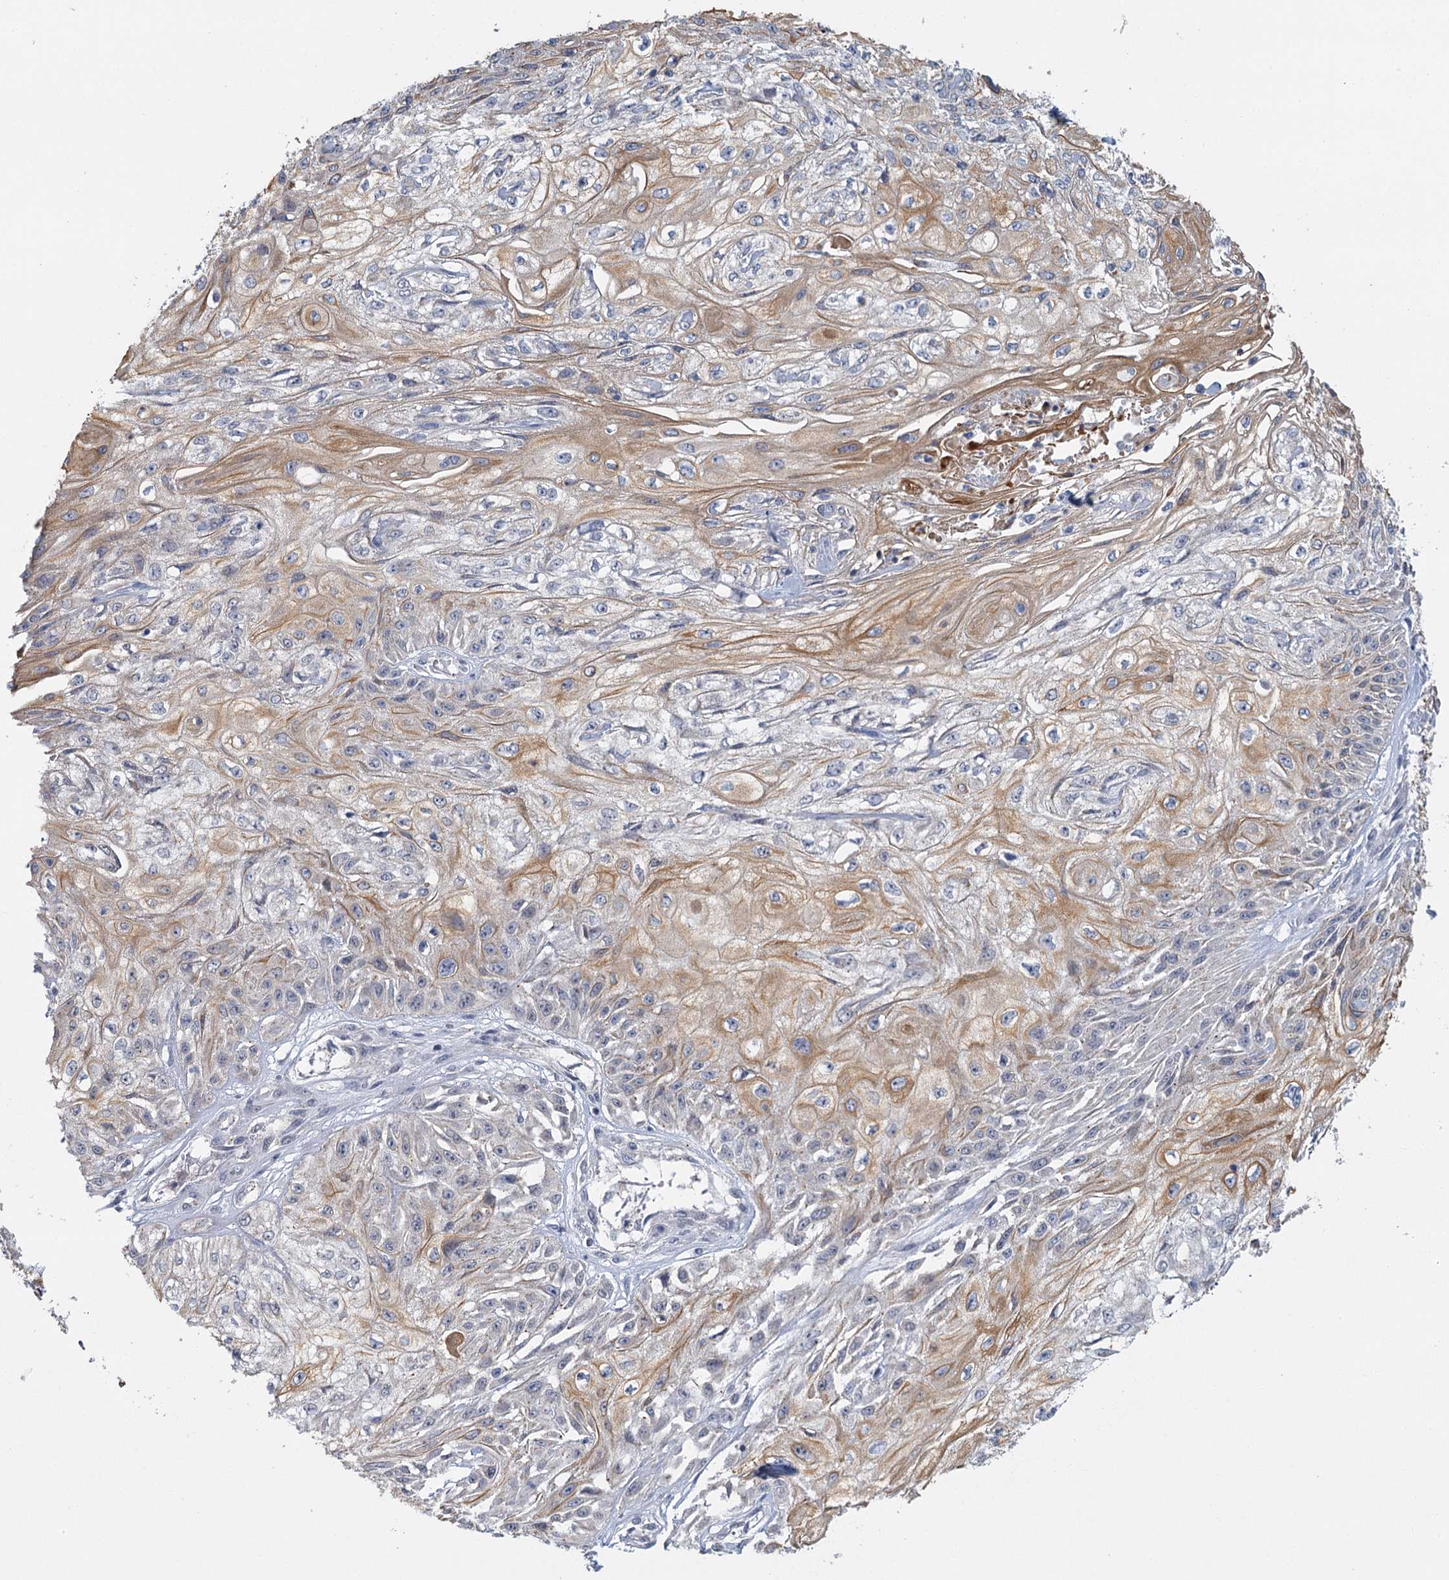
{"staining": {"intensity": "weak", "quantity": "25%-75%", "location": "cytoplasmic/membranous"}, "tissue": "skin cancer", "cell_type": "Tumor cells", "image_type": "cancer", "snomed": [{"axis": "morphology", "description": "Squamous cell carcinoma, NOS"}, {"axis": "morphology", "description": "Squamous cell carcinoma, metastatic, NOS"}, {"axis": "topography", "description": "Skin"}, {"axis": "topography", "description": "Lymph node"}], "caption": "Immunohistochemical staining of squamous cell carcinoma (skin) exhibits weak cytoplasmic/membranous protein staining in about 25%-75% of tumor cells.", "gene": "GPATCH11", "patient": {"sex": "male", "age": 75}}